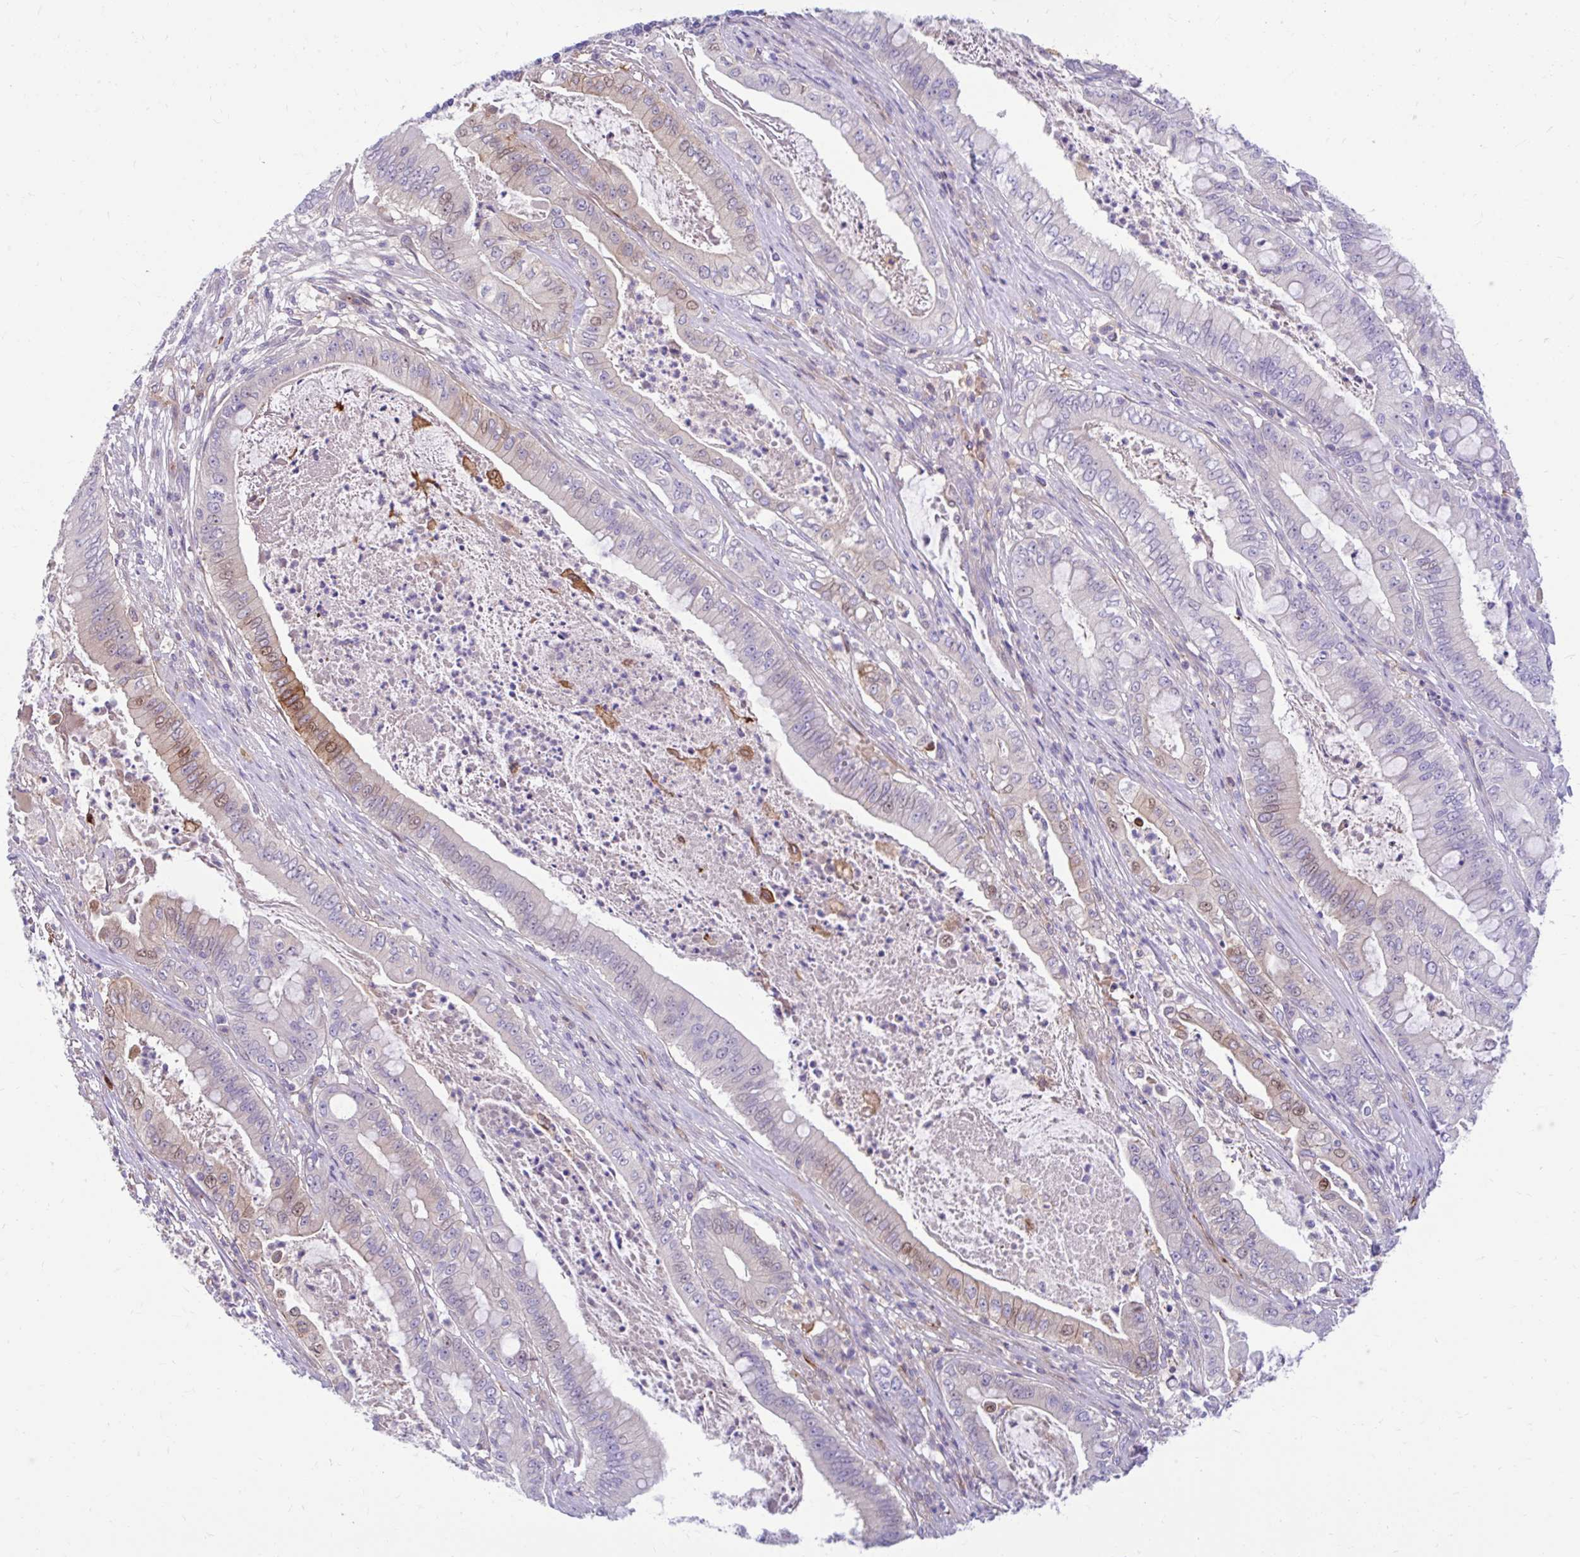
{"staining": {"intensity": "moderate", "quantity": "<25%", "location": "cytoplasmic/membranous,nuclear"}, "tissue": "pancreatic cancer", "cell_type": "Tumor cells", "image_type": "cancer", "snomed": [{"axis": "morphology", "description": "Adenocarcinoma, NOS"}, {"axis": "topography", "description": "Pancreas"}], "caption": "The immunohistochemical stain labels moderate cytoplasmic/membranous and nuclear staining in tumor cells of adenocarcinoma (pancreatic) tissue.", "gene": "ESPNL", "patient": {"sex": "male", "age": 71}}